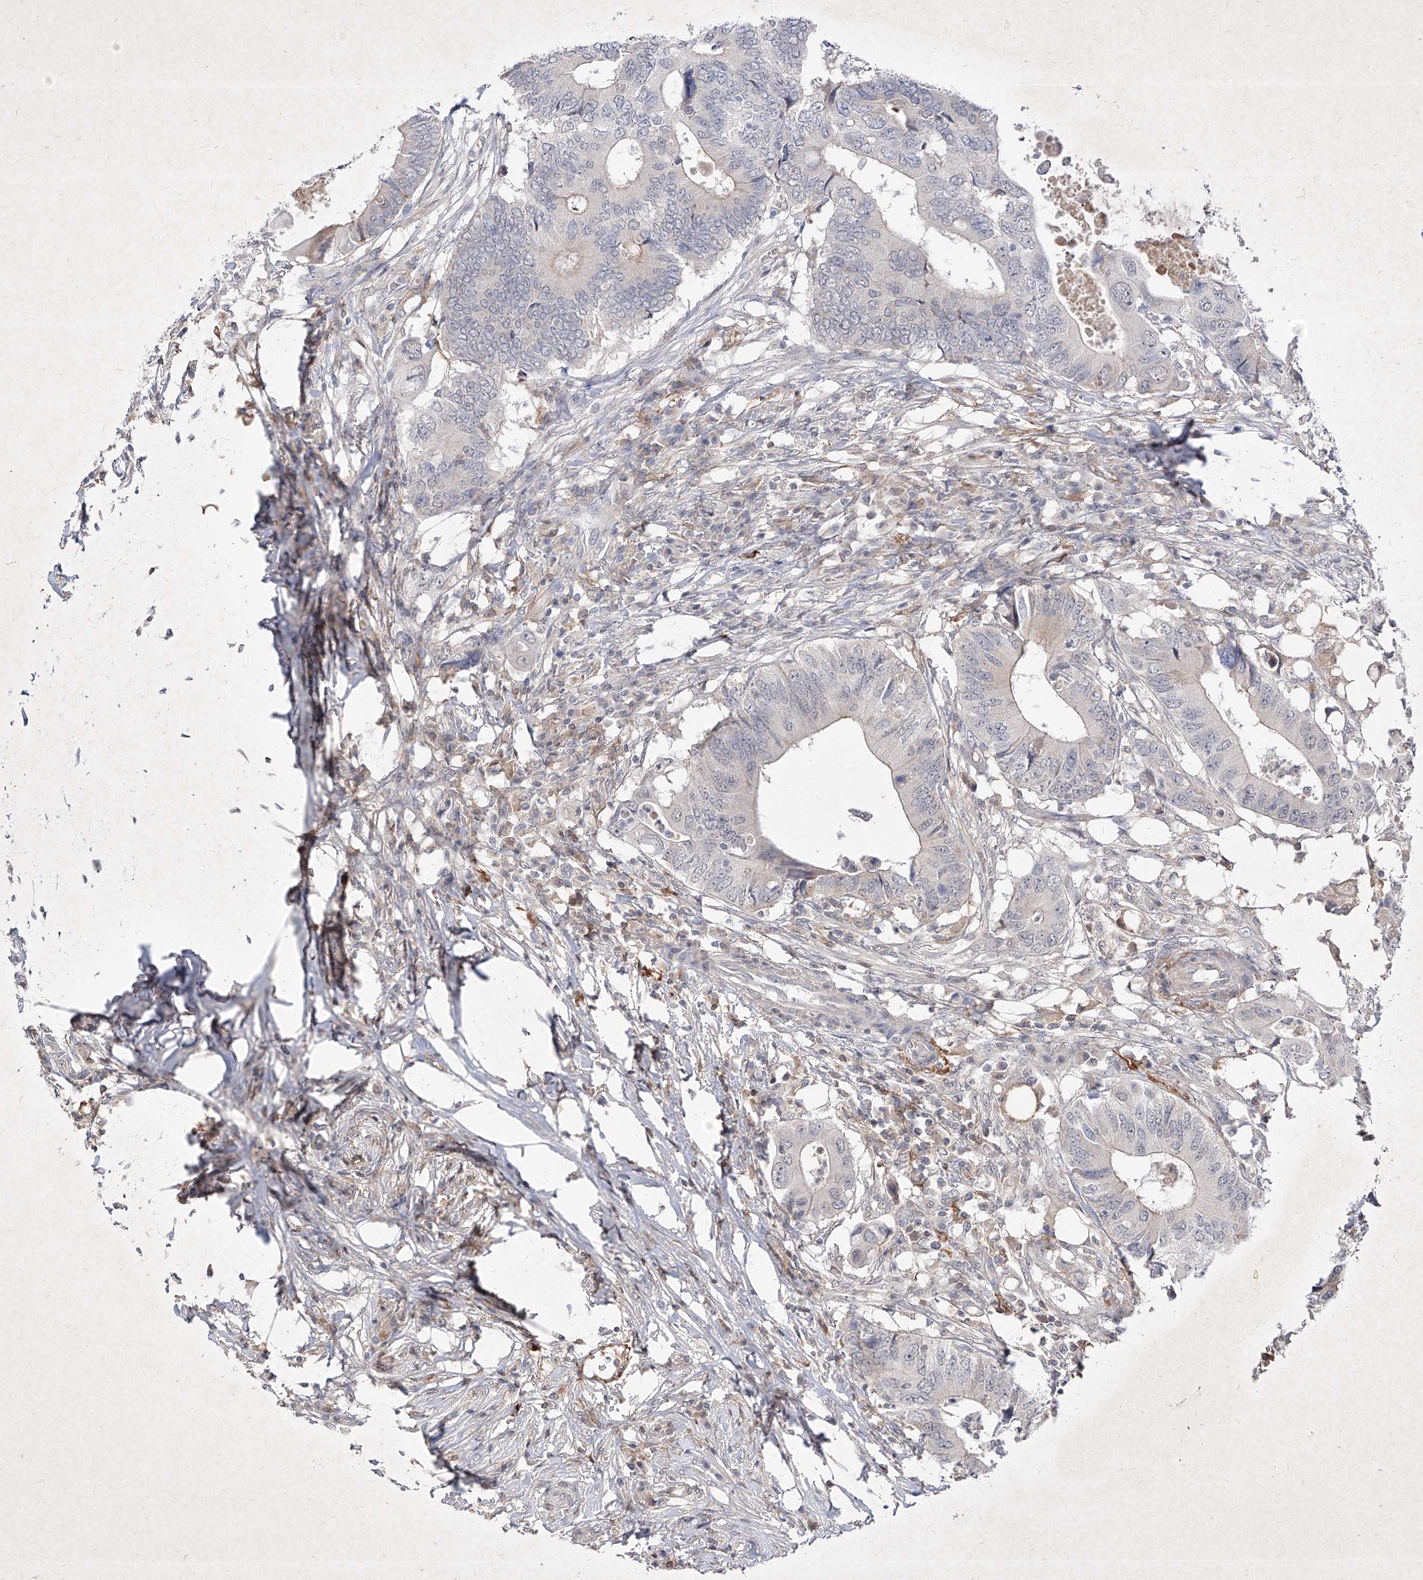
{"staining": {"intensity": "negative", "quantity": "none", "location": "none"}, "tissue": "colorectal cancer", "cell_type": "Tumor cells", "image_type": "cancer", "snomed": [{"axis": "morphology", "description": "Adenocarcinoma, NOS"}, {"axis": "topography", "description": "Colon"}], "caption": "High magnification brightfield microscopy of colorectal adenocarcinoma stained with DAB (brown) and counterstained with hematoxylin (blue): tumor cells show no significant expression. Brightfield microscopy of immunohistochemistry (IHC) stained with DAB (brown) and hematoxylin (blue), captured at high magnification.", "gene": "C4A", "patient": {"sex": "male", "age": 71}}